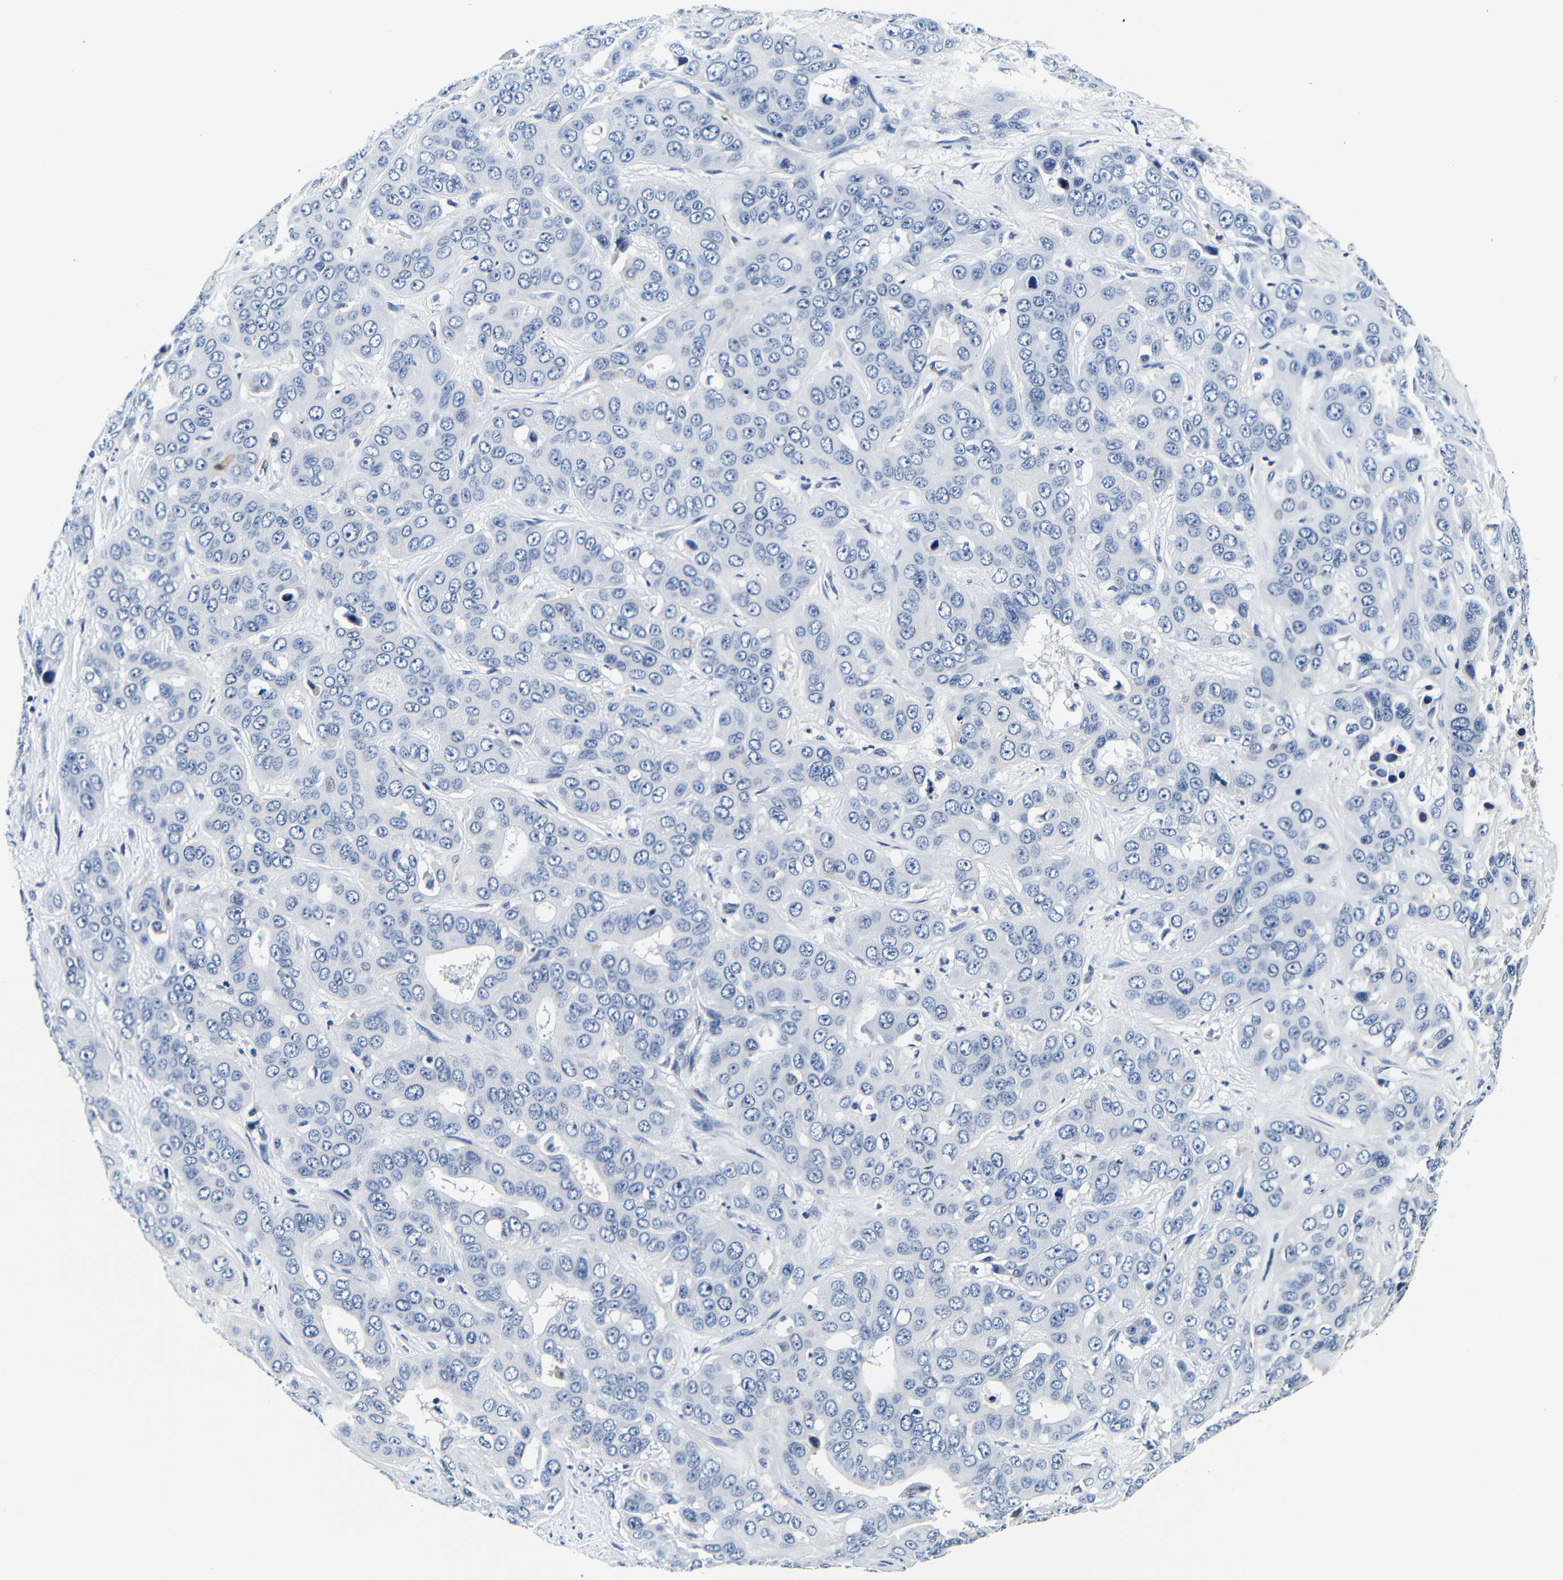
{"staining": {"intensity": "negative", "quantity": "none", "location": "none"}, "tissue": "liver cancer", "cell_type": "Tumor cells", "image_type": "cancer", "snomed": [{"axis": "morphology", "description": "Cholangiocarcinoma"}, {"axis": "topography", "description": "Liver"}], "caption": "DAB immunohistochemical staining of human liver cancer (cholangiocarcinoma) shows no significant staining in tumor cells.", "gene": "GP1BA", "patient": {"sex": "female", "age": 52}}